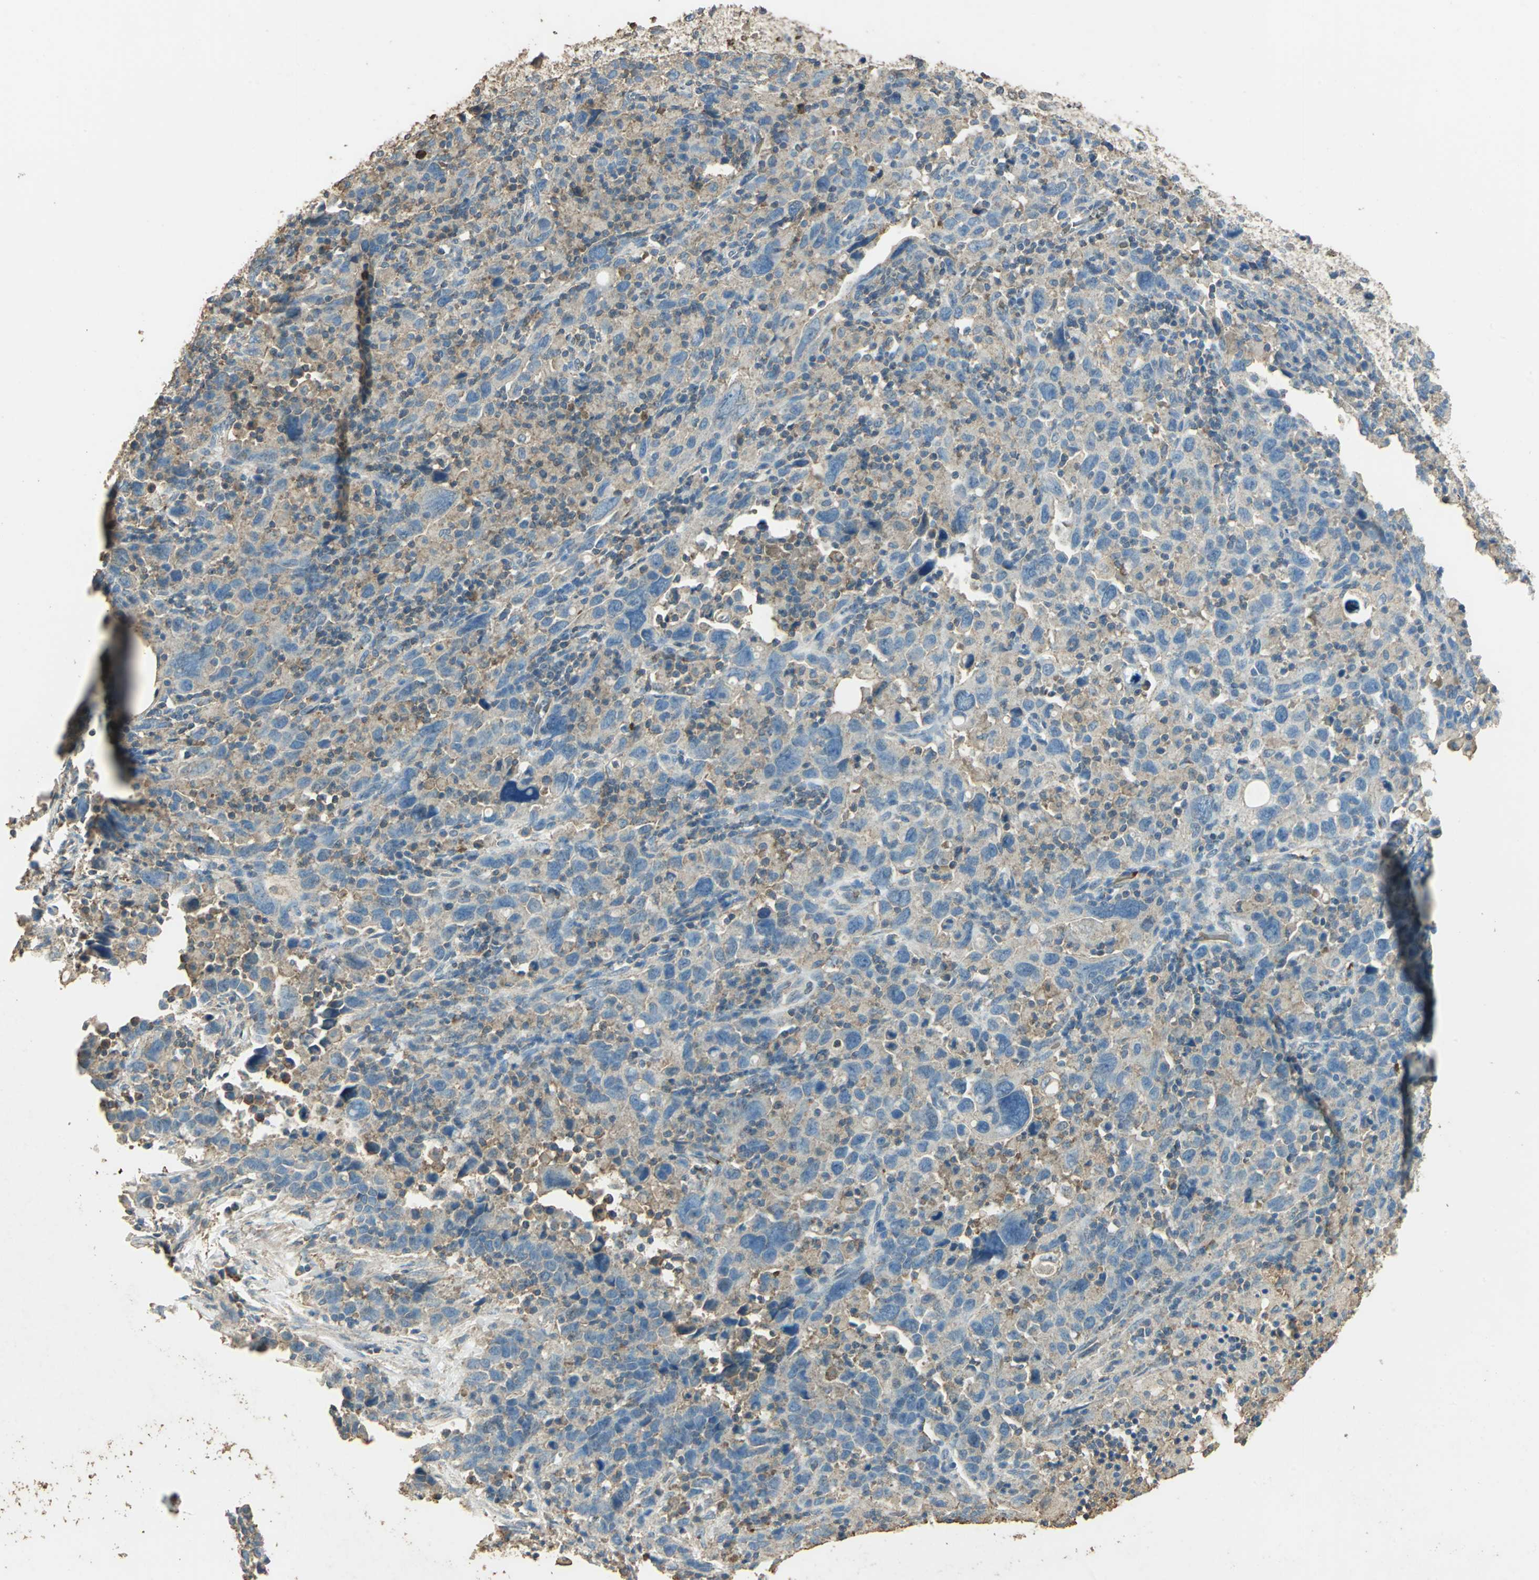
{"staining": {"intensity": "weak", "quantity": ">75%", "location": "cytoplasmic/membranous"}, "tissue": "urothelial cancer", "cell_type": "Tumor cells", "image_type": "cancer", "snomed": [{"axis": "morphology", "description": "Urothelial carcinoma, High grade"}, {"axis": "topography", "description": "Urinary bladder"}], "caption": "Immunohistochemical staining of human urothelial cancer exhibits low levels of weak cytoplasmic/membranous protein expression in about >75% of tumor cells.", "gene": "TRAPPC2", "patient": {"sex": "male", "age": 61}}